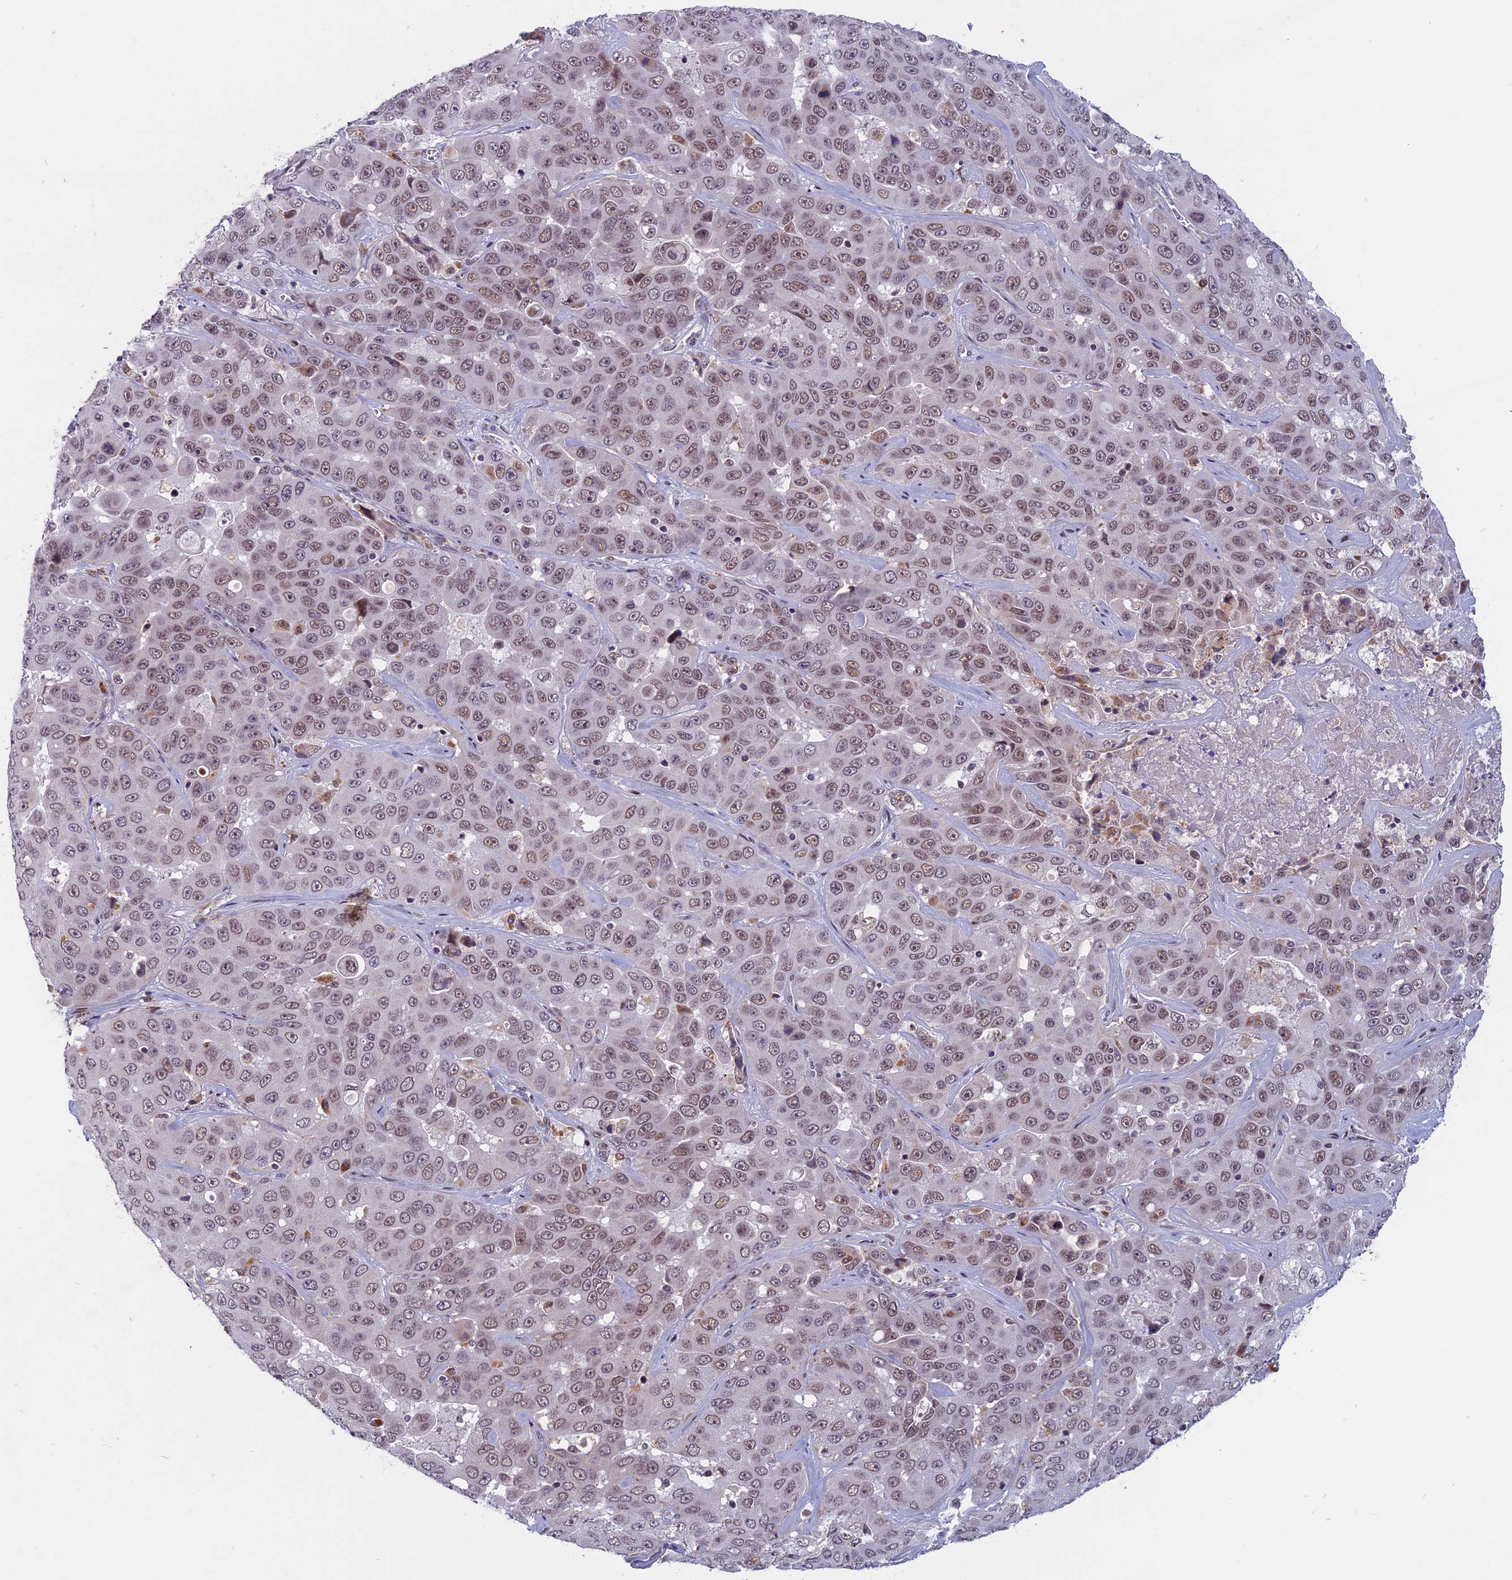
{"staining": {"intensity": "moderate", "quantity": ">75%", "location": "nuclear"}, "tissue": "liver cancer", "cell_type": "Tumor cells", "image_type": "cancer", "snomed": [{"axis": "morphology", "description": "Cholangiocarcinoma"}, {"axis": "topography", "description": "Liver"}], "caption": "Cholangiocarcinoma (liver) was stained to show a protein in brown. There is medium levels of moderate nuclear positivity in about >75% of tumor cells.", "gene": "CDC7", "patient": {"sex": "female", "age": 52}}